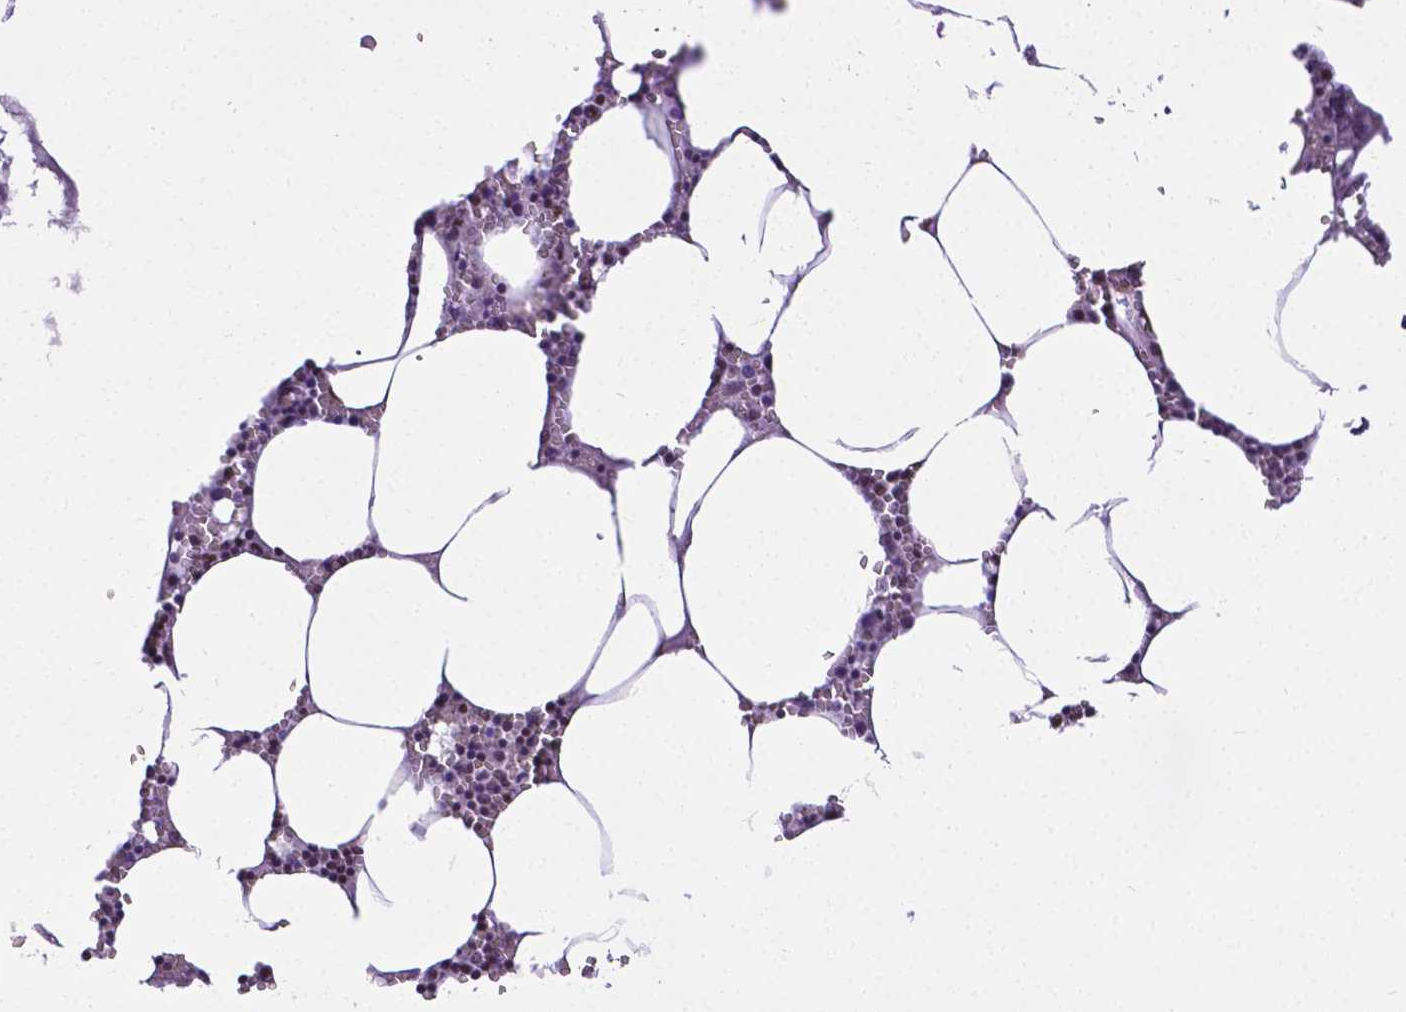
{"staining": {"intensity": "strong", "quantity": "<25%", "location": "nuclear"}, "tissue": "bone marrow", "cell_type": "Hematopoietic cells", "image_type": "normal", "snomed": [{"axis": "morphology", "description": "Normal tissue, NOS"}, {"axis": "topography", "description": "Bone marrow"}], "caption": "Immunohistochemistry (IHC) (DAB) staining of benign human bone marrow demonstrates strong nuclear protein positivity in about <25% of hematopoietic cells.", "gene": "REST", "patient": {"sex": "male", "age": 54}}